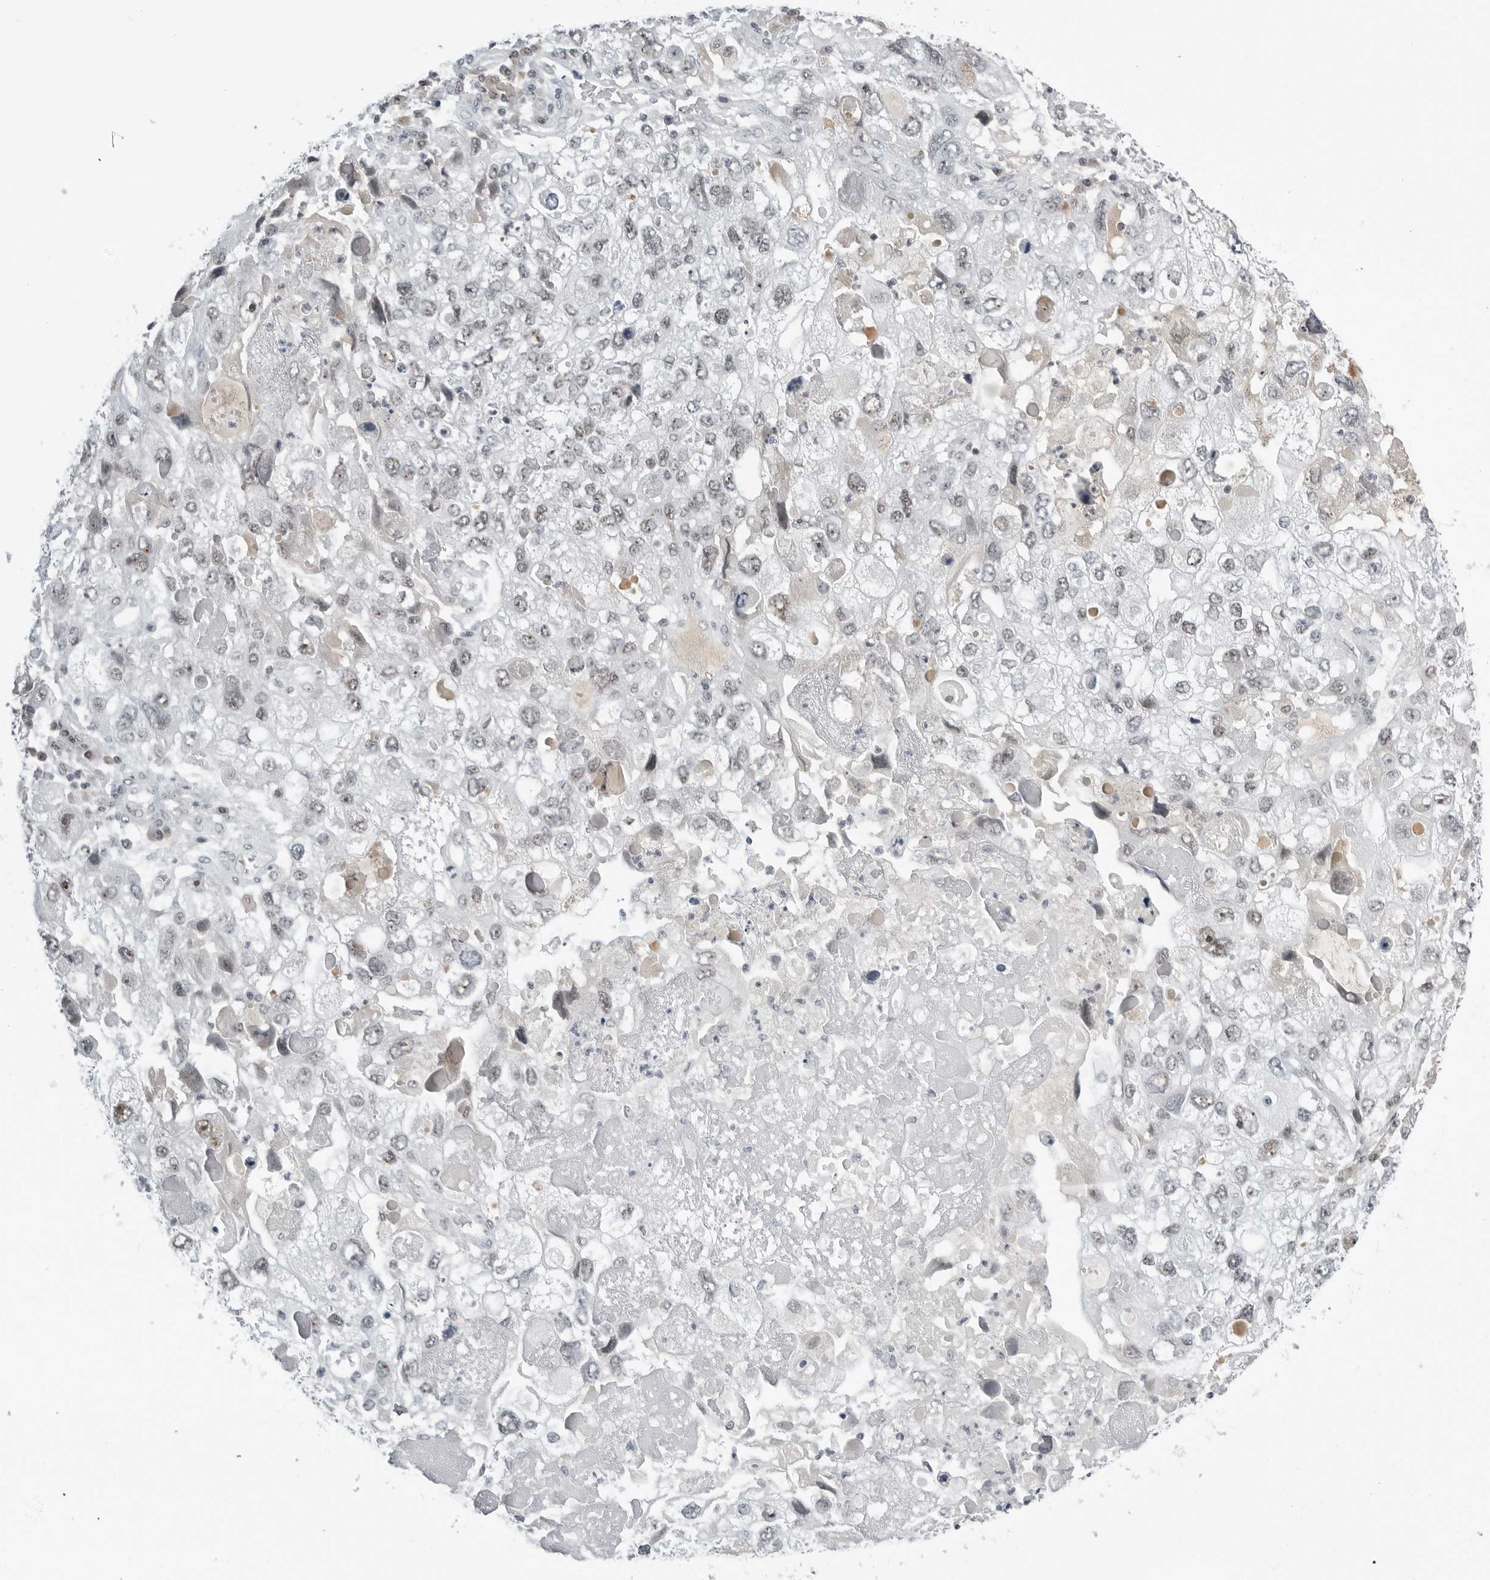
{"staining": {"intensity": "weak", "quantity": "25%-75%", "location": "nuclear"}, "tissue": "endometrial cancer", "cell_type": "Tumor cells", "image_type": "cancer", "snomed": [{"axis": "morphology", "description": "Adenocarcinoma, NOS"}, {"axis": "topography", "description": "Endometrium"}], "caption": "This is an image of immunohistochemistry staining of endometrial cancer, which shows weak staining in the nuclear of tumor cells.", "gene": "WRAP53", "patient": {"sex": "female", "age": 49}}